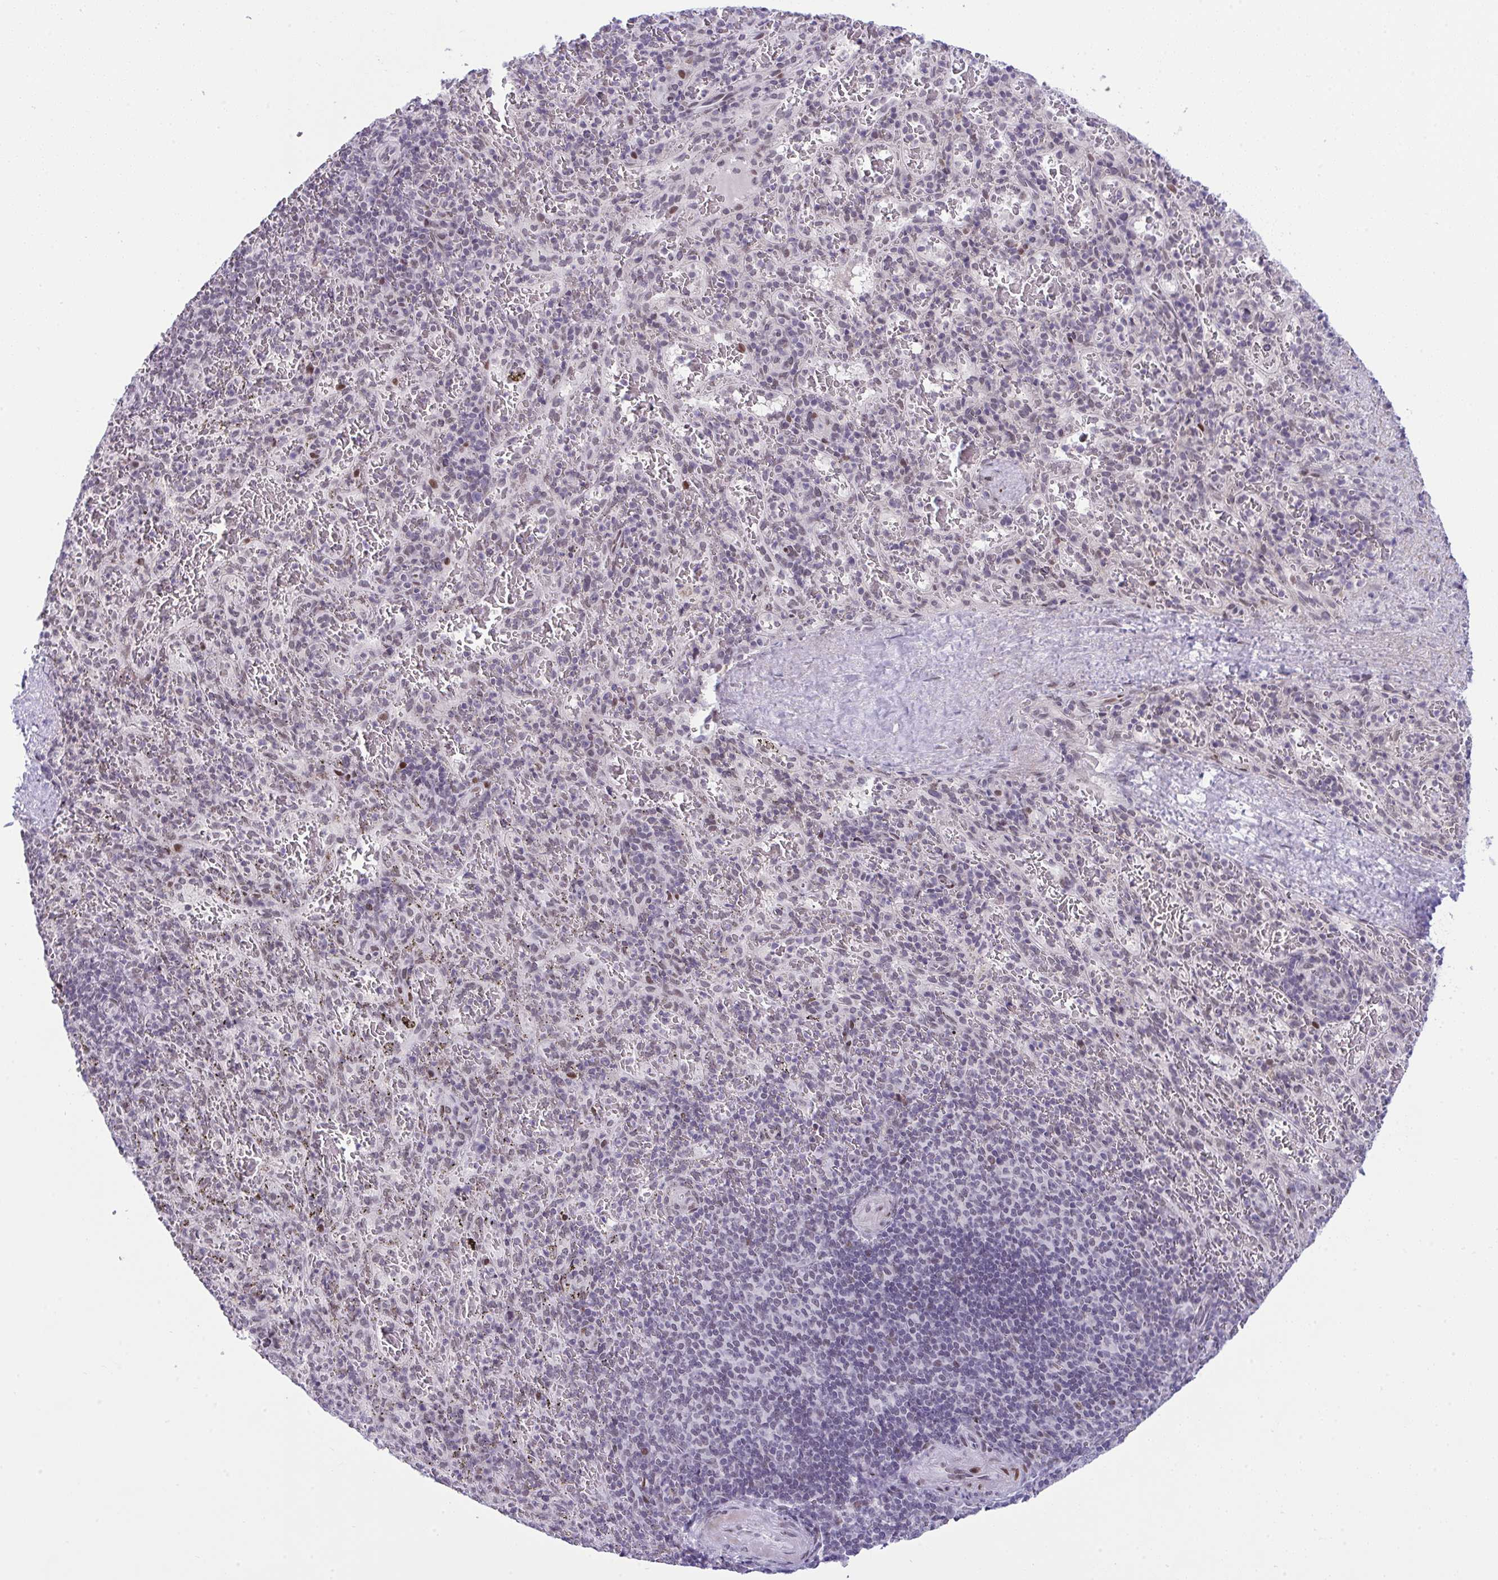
{"staining": {"intensity": "negative", "quantity": "none", "location": "none"}, "tissue": "spleen", "cell_type": "Cells in red pulp", "image_type": "normal", "snomed": [{"axis": "morphology", "description": "Normal tissue, NOS"}, {"axis": "topography", "description": "Spleen"}], "caption": "The image displays no staining of cells in red pulp in unremarkable spleen.", "gene": "ZFHX3", "patient": {"sex": "male", "age": 57}}